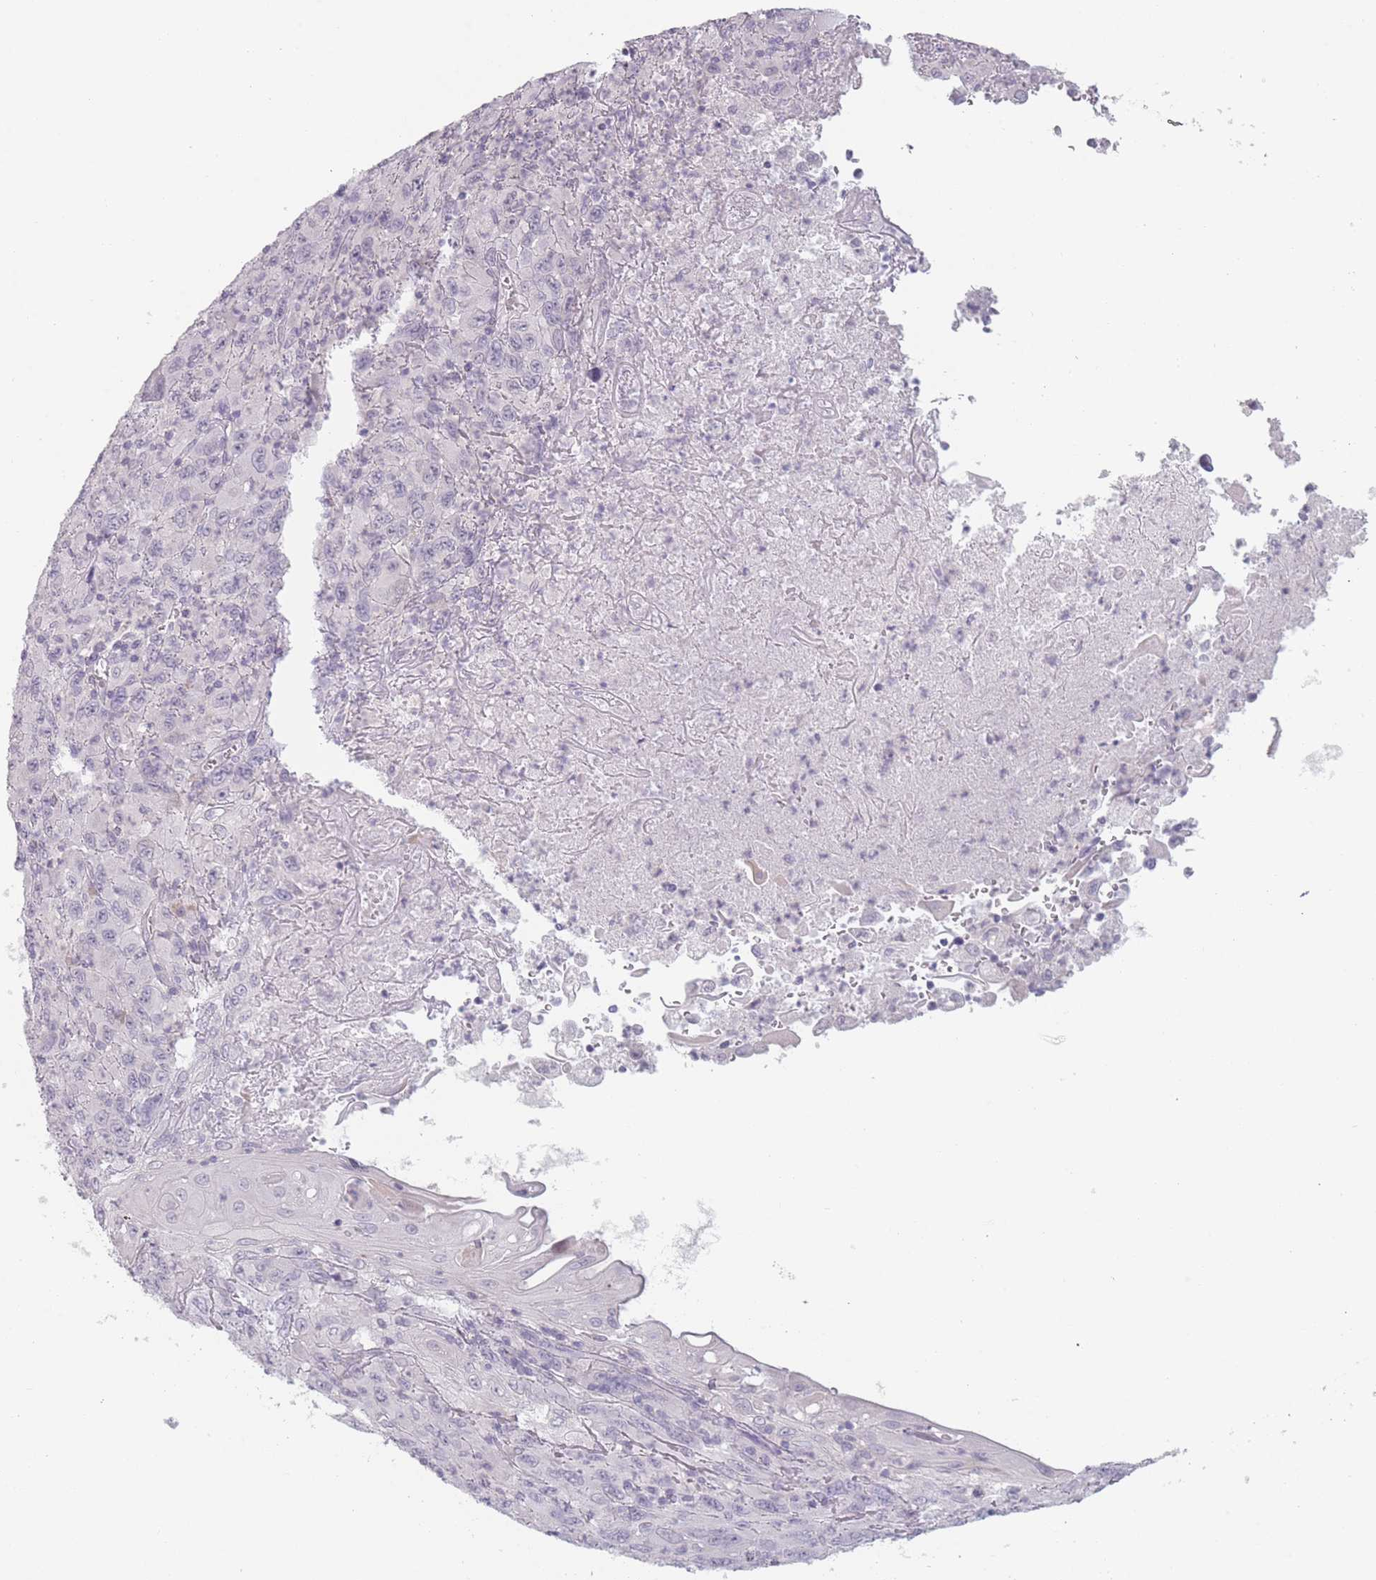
{"staining": {"intensity": "negative", "quantity": "none", "location": "none"}, "tissue": "melanoma", "cell_type": "Tumor cells", "image_type": "cancer", "snomed": [{"axis": "morphology", "description": "Malignant melanoma, Metastatic site"}, {"axis": "topography", "description": "Skin"}], "caption": "This is an immunohistochemistry (IHC) photomicrograph of human melanoma. There is no expression in tumor cells.", "gene": "RASL10B", "patient": {"sex": "female", "age": 56}}